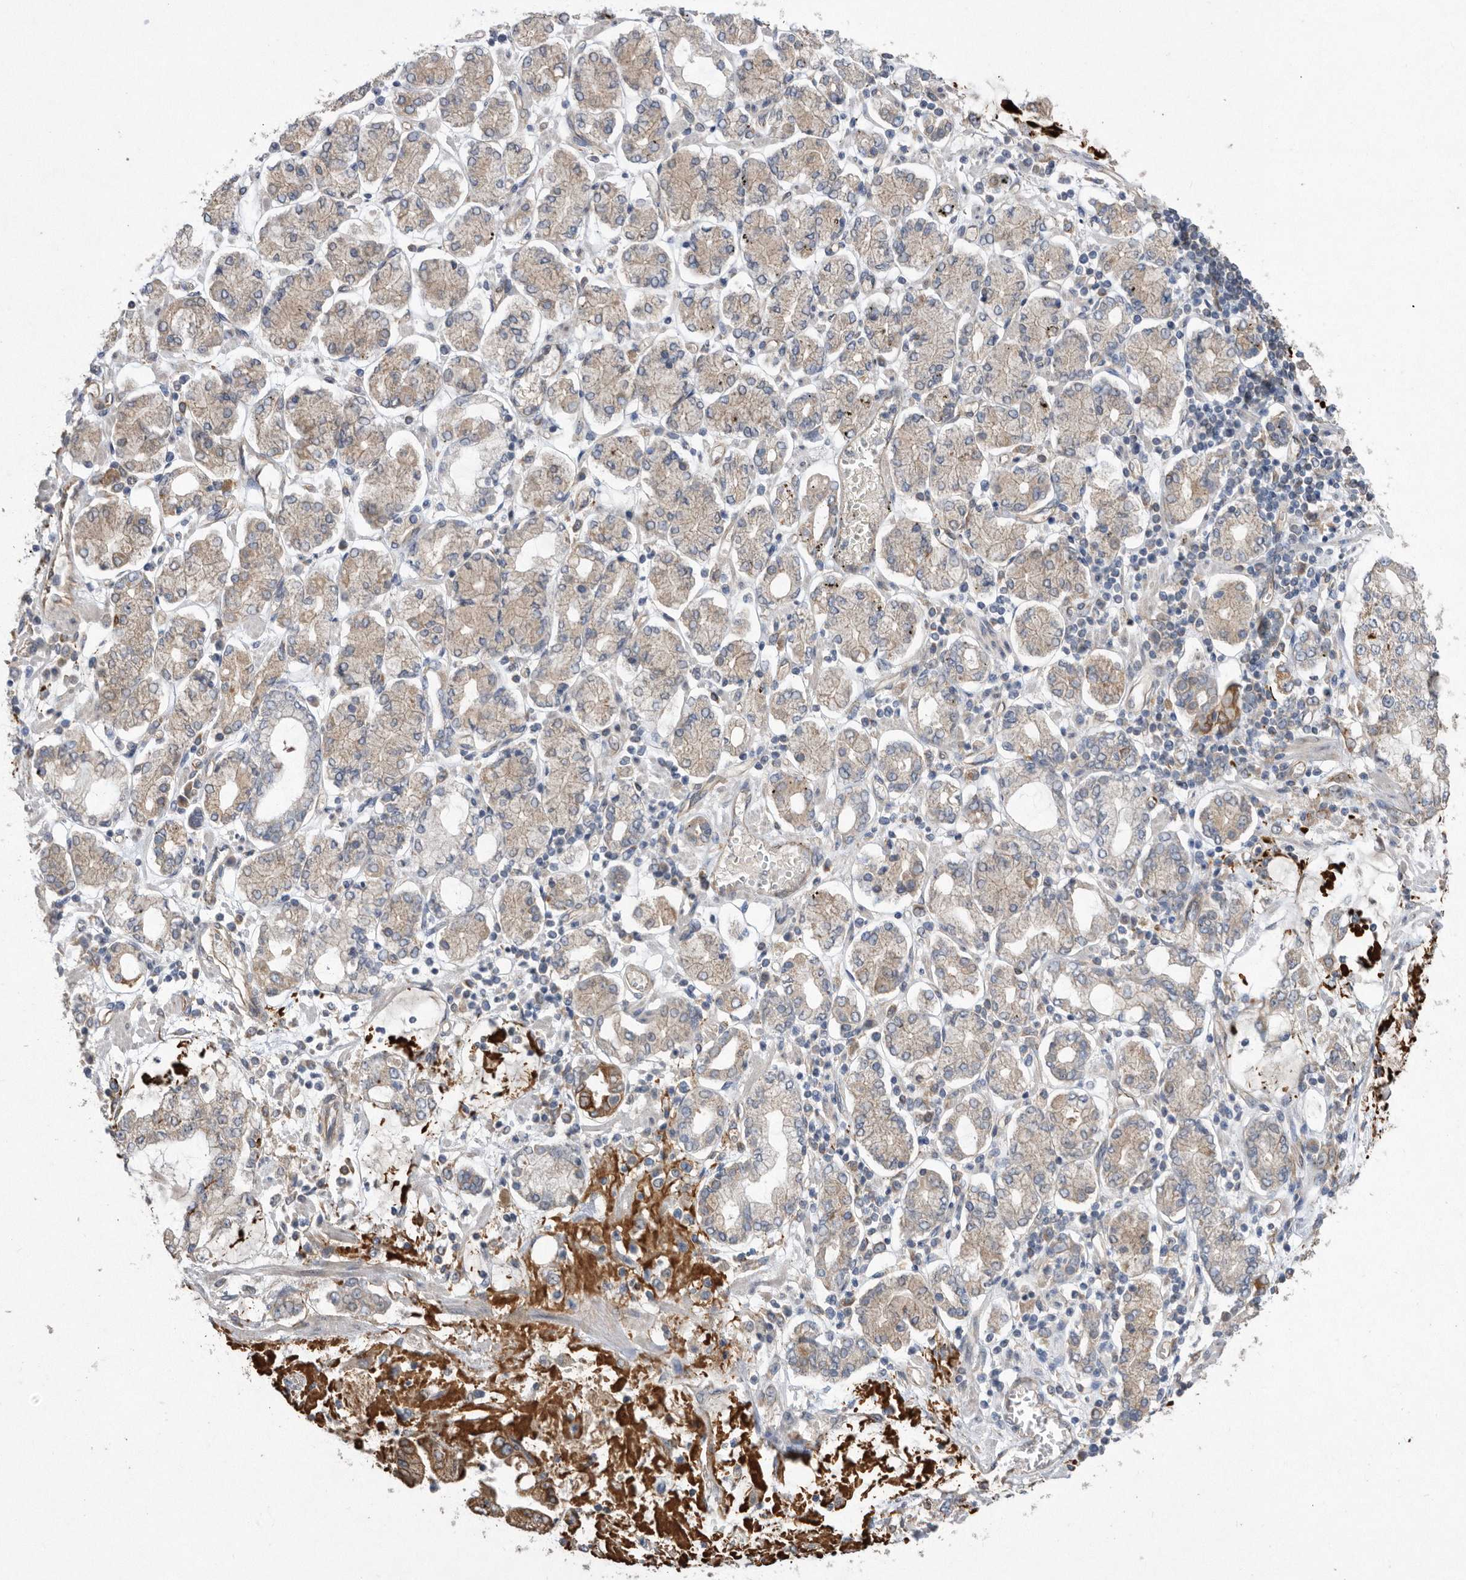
{"staining": {"intensity": "moderate", "quantity": "<25%", "location": "cytoplasmic/membranous"}, "tissue": "stomach cancer", "cell_type": "Tumor cells", "image_type": "cancer", "snomed": [{"axis": "morphology", "description": "Adenocarcinoma, NOS"}, {"axis": "topography", "description": "Stomach"}], "caption": "Stomach cancer (adenocarcinoma) stained for a protein (brown) exhibits moderate cytoplasmic/membranous positive expression in about <25% of tumor cells.", "gene": "PON2", "patient": {"sex": "male", "age": 76}}